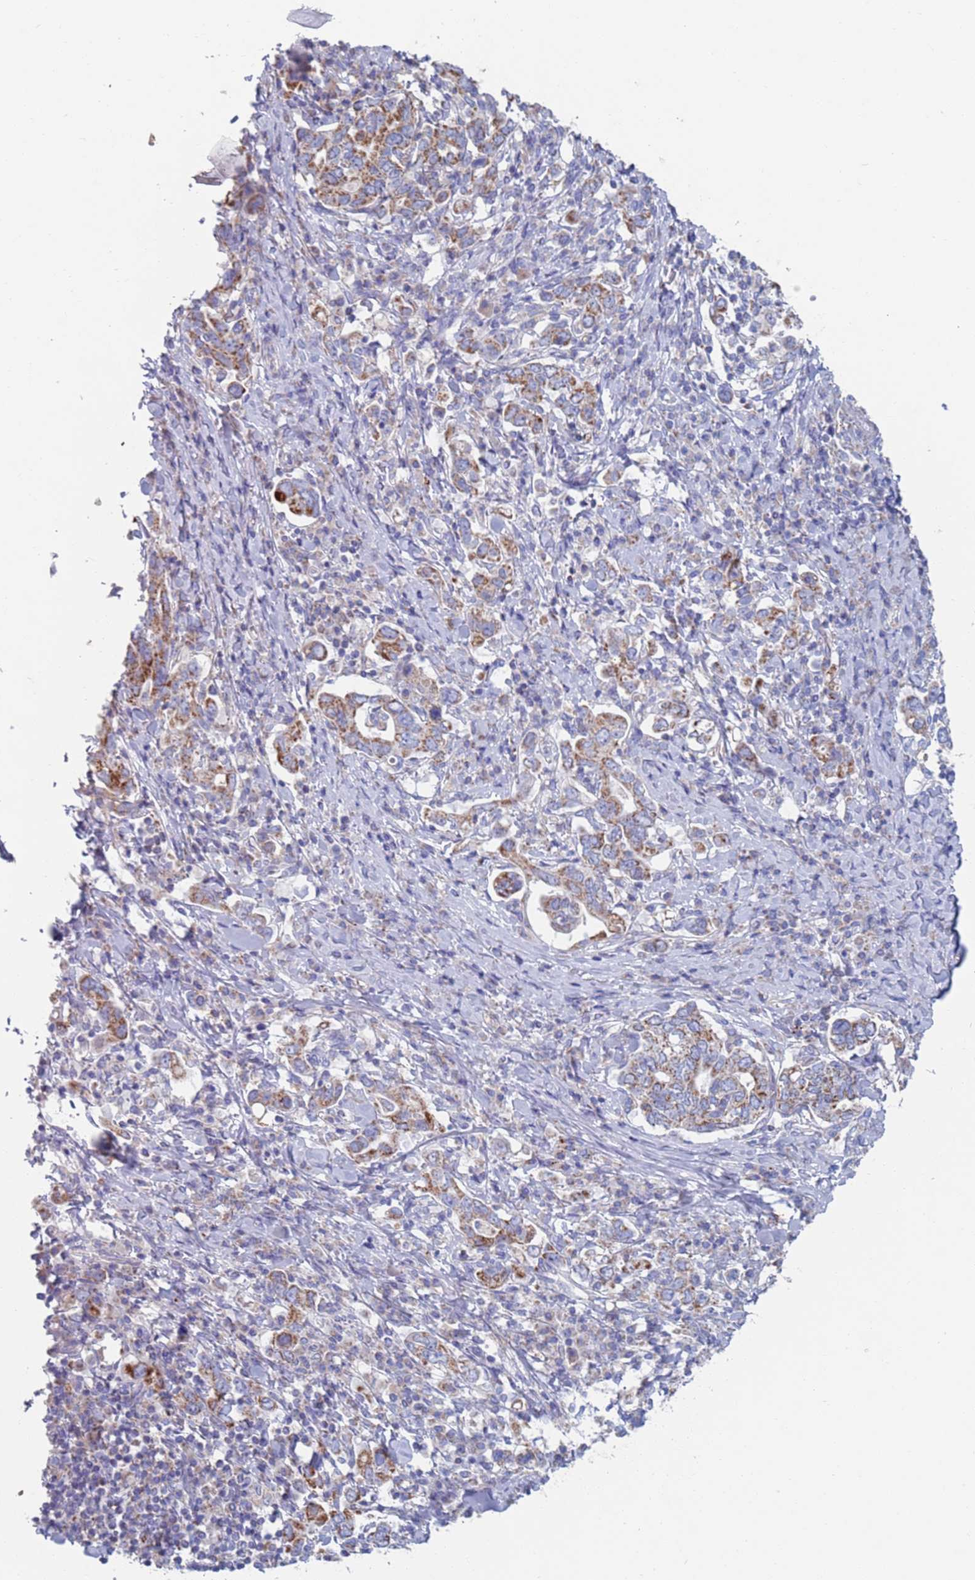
{"staining": {"intensity": "moderate", "quantity": ">75%", "location": "cytoplasmic/membranous"}, "tissue": "stomach cancer", "cell_type": "Tumor cells", "image_type": "cancer", "snomed": [{"axis": "morphology", "description": "Adenocarcinoma, NOS"}, {"axis": "topography", "description": "Stomach, upper"}, {"axis": "topography", "description": "Stomach"}], "caption": "Immunohistochemistry (IHC) histopathology image of human adenocarcinoma (stomach) stained for a protein (brown), which reveals medium levels of moderate cytoplasmic/membranous staining in about >75% of tumor cells.", "gene": "MRPL22", "patient": {"sex": "male", "age": 62}}